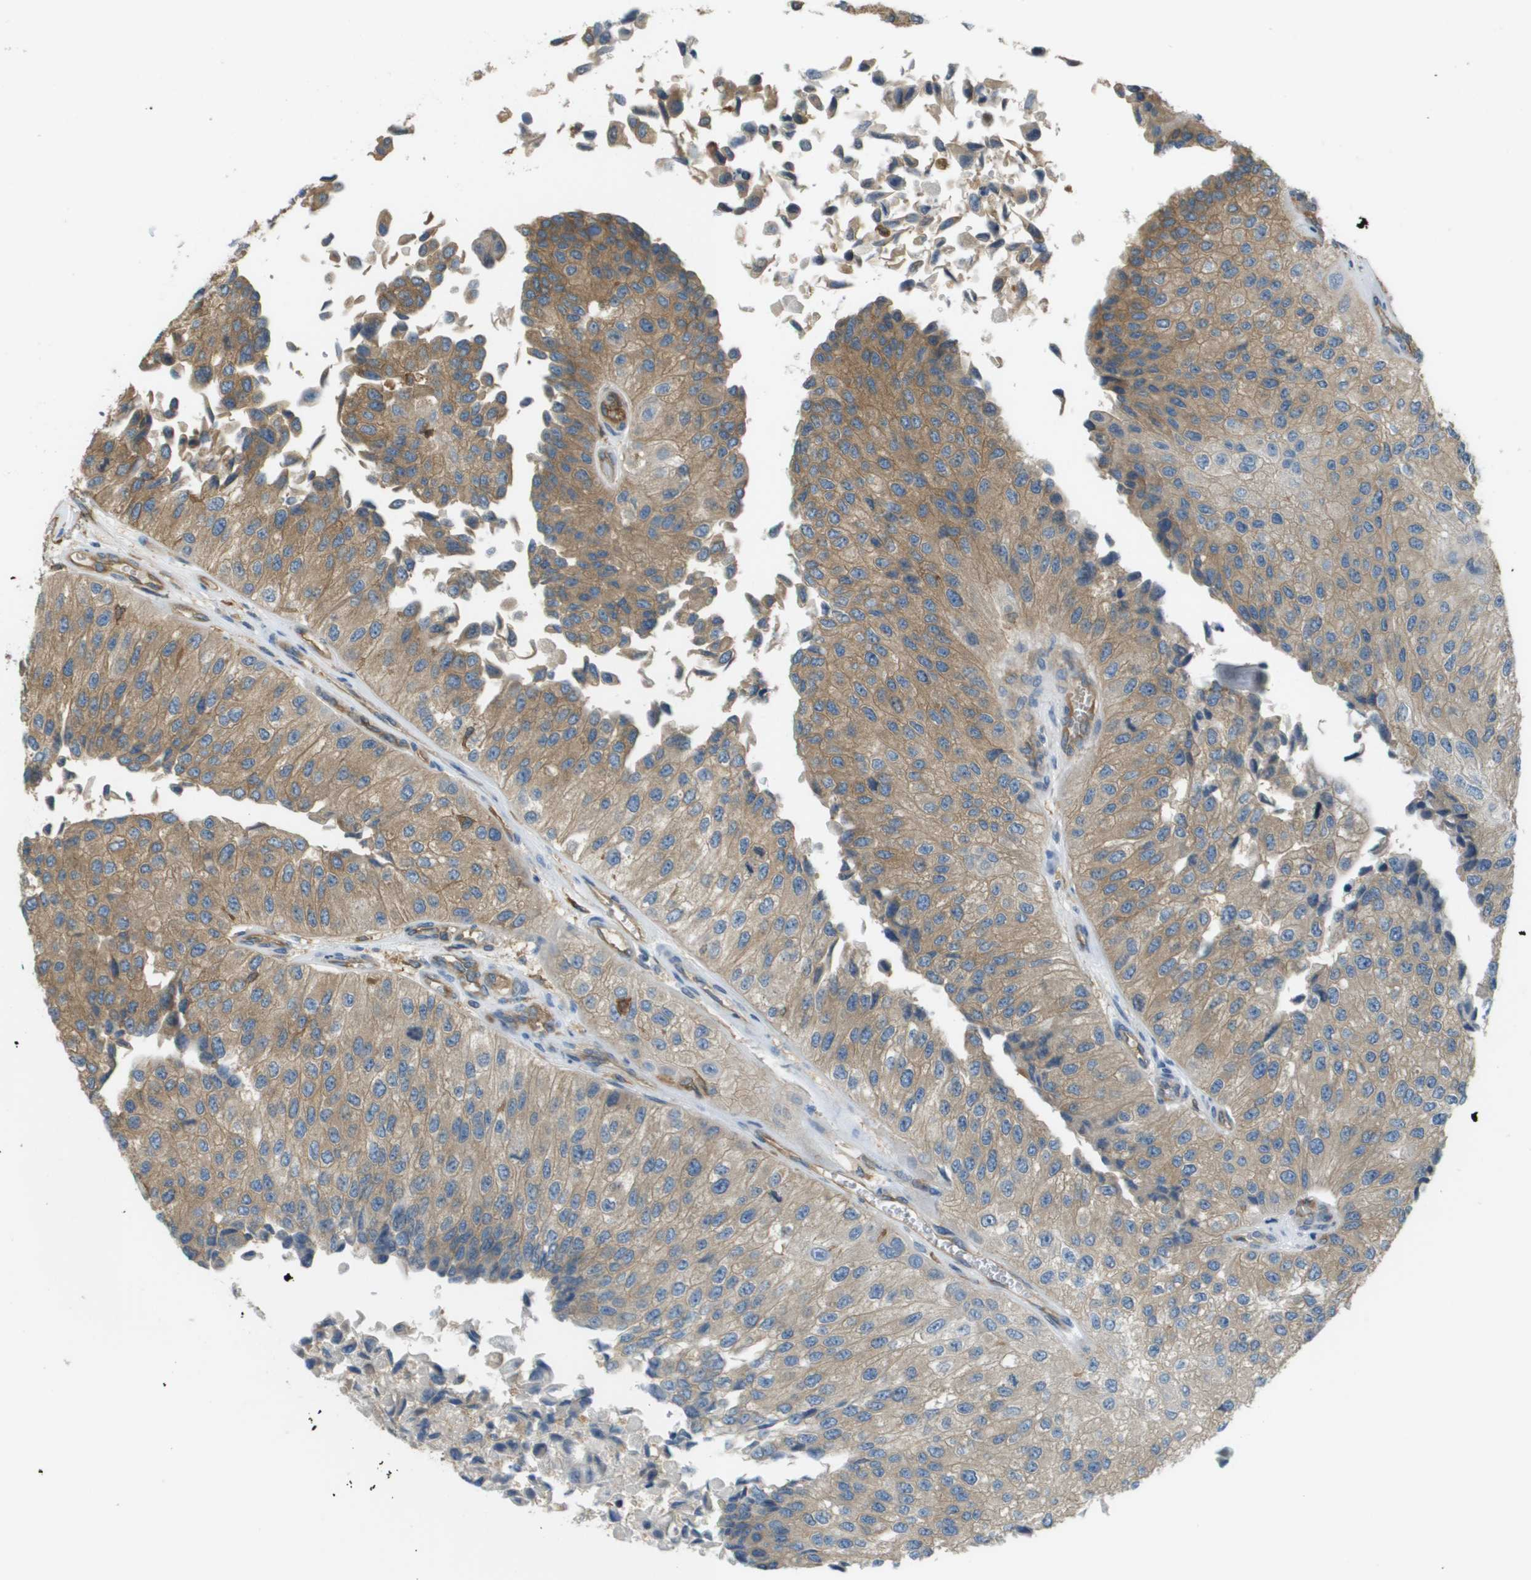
{"staining": {"intensity": "moderate", "quantity": "25%-75%", "location": "cytoplasmic/membranous"}, "tissue": "urothelial cancer", "cell_type": "Tumor cells", "image_type": "cancer", "snomed": [{"axis": "morphology", "description": "Urothelial carcinoma, High grade"}, {"axis": "topography", "description": "Kidney"}, {"axis": "topography", "description": "Urinary bladder"}], "caption": "The micrograph demonstrates staining of urothelial carcinoma (high-grade), revealing moderate cytoplasmic/membranous protein expression (brown color) within tumor cells. The staining was performed using DAB (3,3'-diaminobenzidine) to visualize the protein expression in brown, while the nuclei were stained in blue with hematoxylin (Magnification: 20x).", "gene": "CORO1B", "patient": {"sex": "male", "age": 77}}